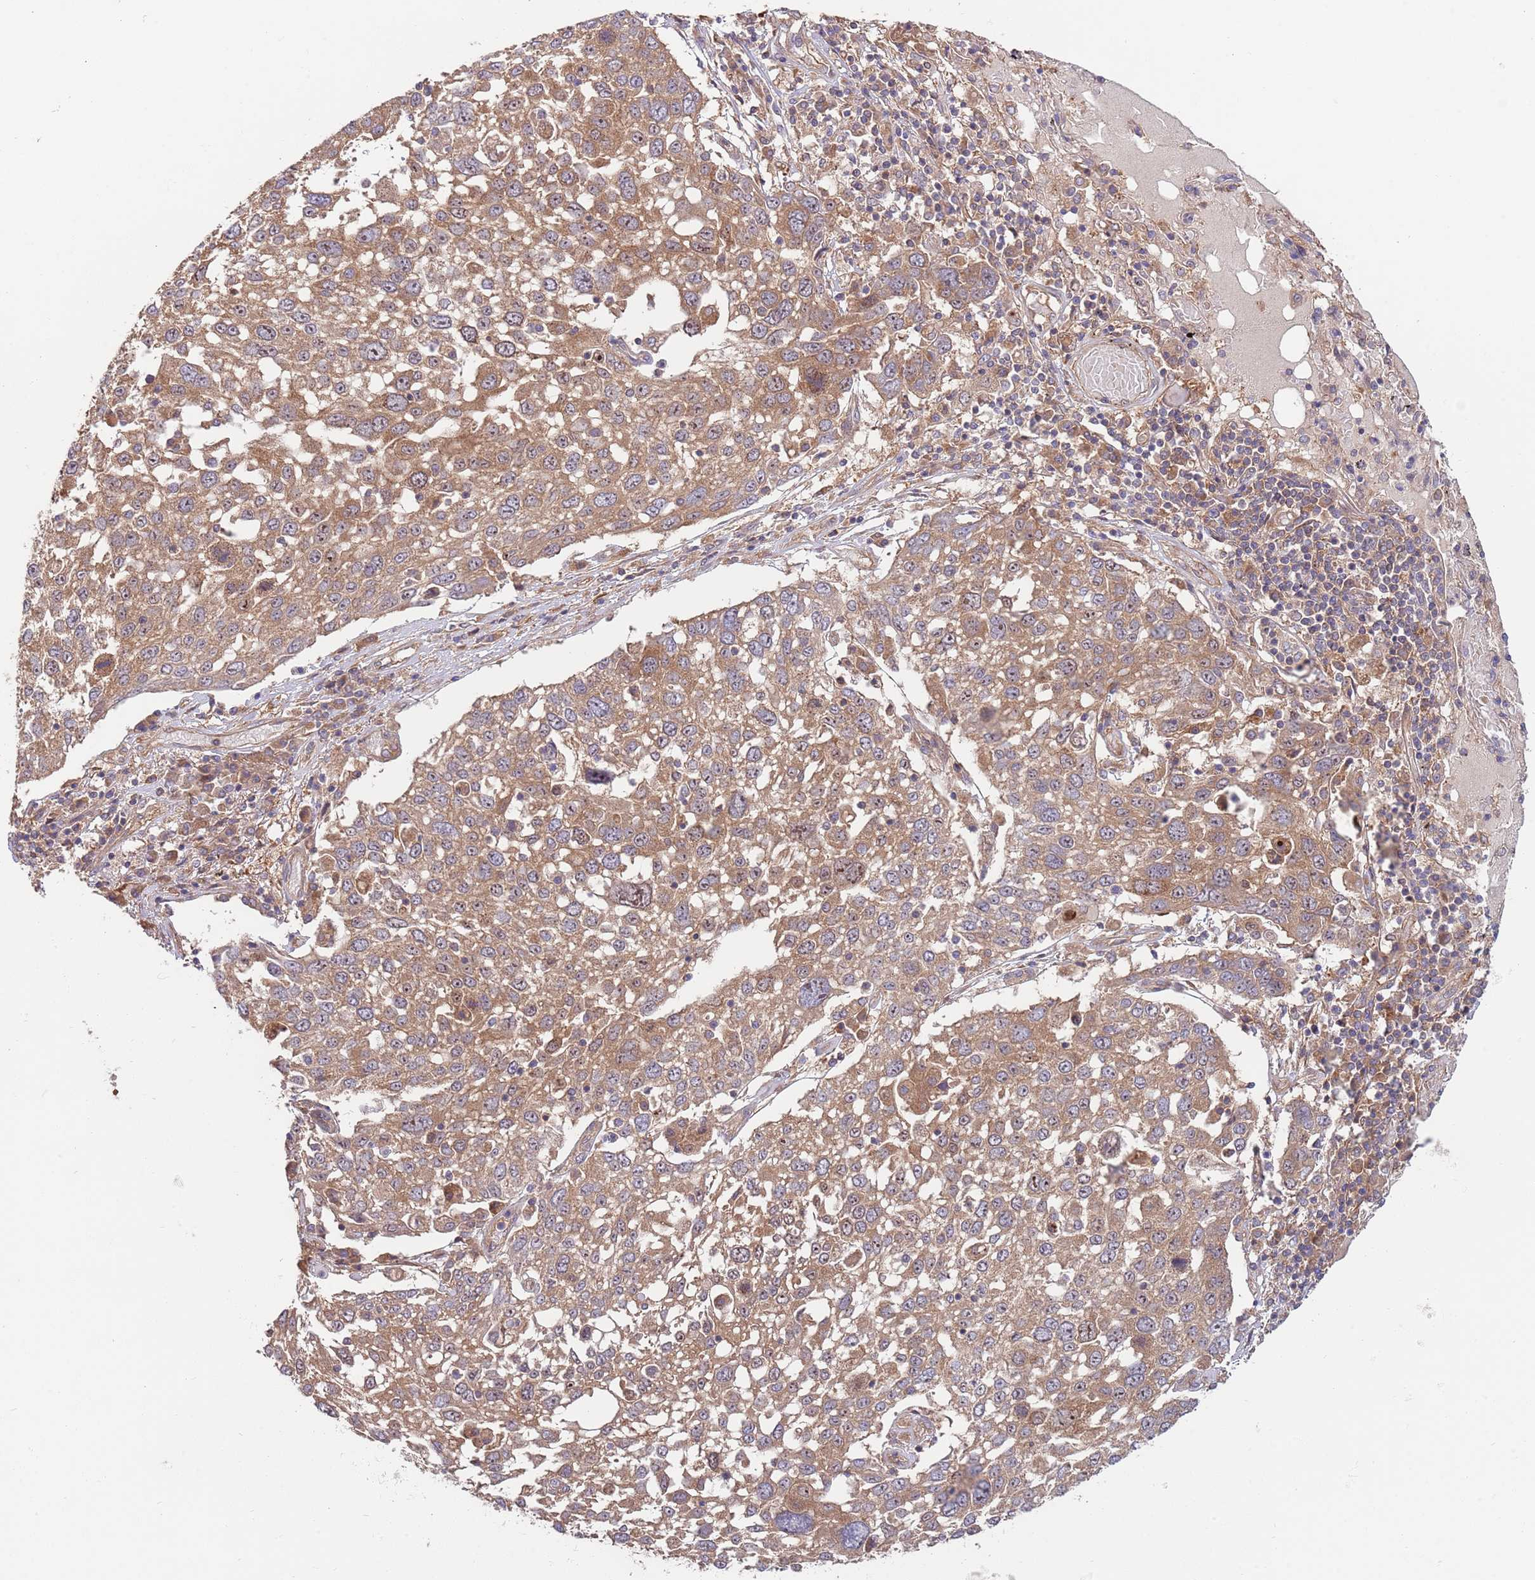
{"staining": {"intensity": "moderate", "quantity": ">75%", "location": "cytoplasmic/membranous"}, "tissue": "lung cancer", "cell_type": "Tumor cells", "image_type": "cancer", "snomed": [{"axis": "morphology", "description": "Squamous cell carcinoma, NOS"}, {"axis": "topography", "description": "Lung"}], "caption": "This image shows immunohistochemistry (IHC) staining of human lung cancer, with medium moderate cytoplasmic/membranous expression in about >75% of tumor cells.", "gene": "EIF3F", "patient": {"sex": "male", "age": 65}}